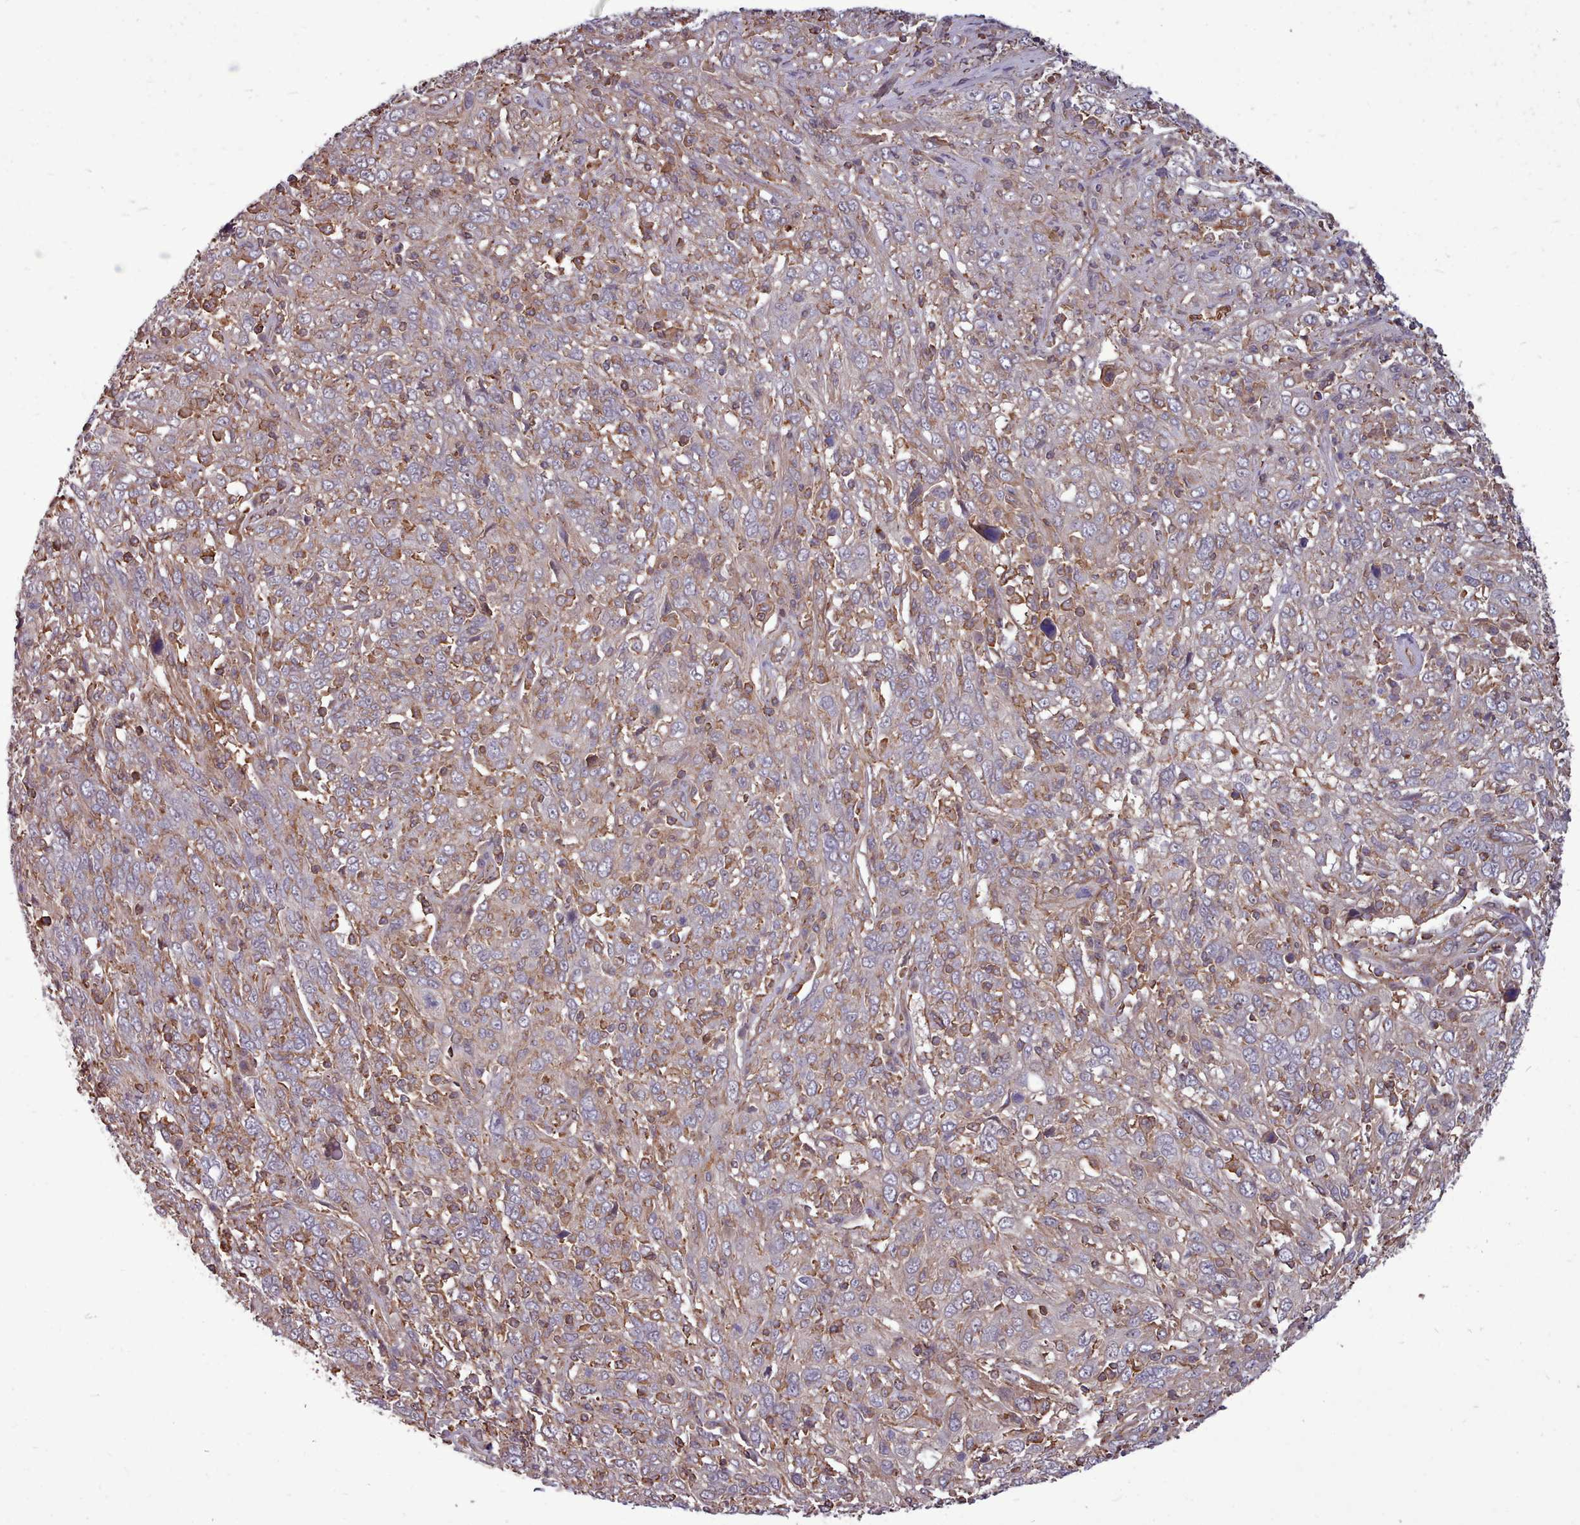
{"staining": {"intensity": "negative", "quantity": "none", "location": "none"}, "tissue": "cervical cancer", "cell_type": "Tumor cells", "image_type": "cancer", "snomed": [{"axis": "morphology", "description": "Squamous cell carcinoma, NOS"}, {"axis": "topography", "description": "Cervix"}], "caption": "Histopathology image shows no protein positivity in tumor cells of cervical cancer tissue.", "gene": "STUB1", "patient": {"sex": "female", "age": 46}}